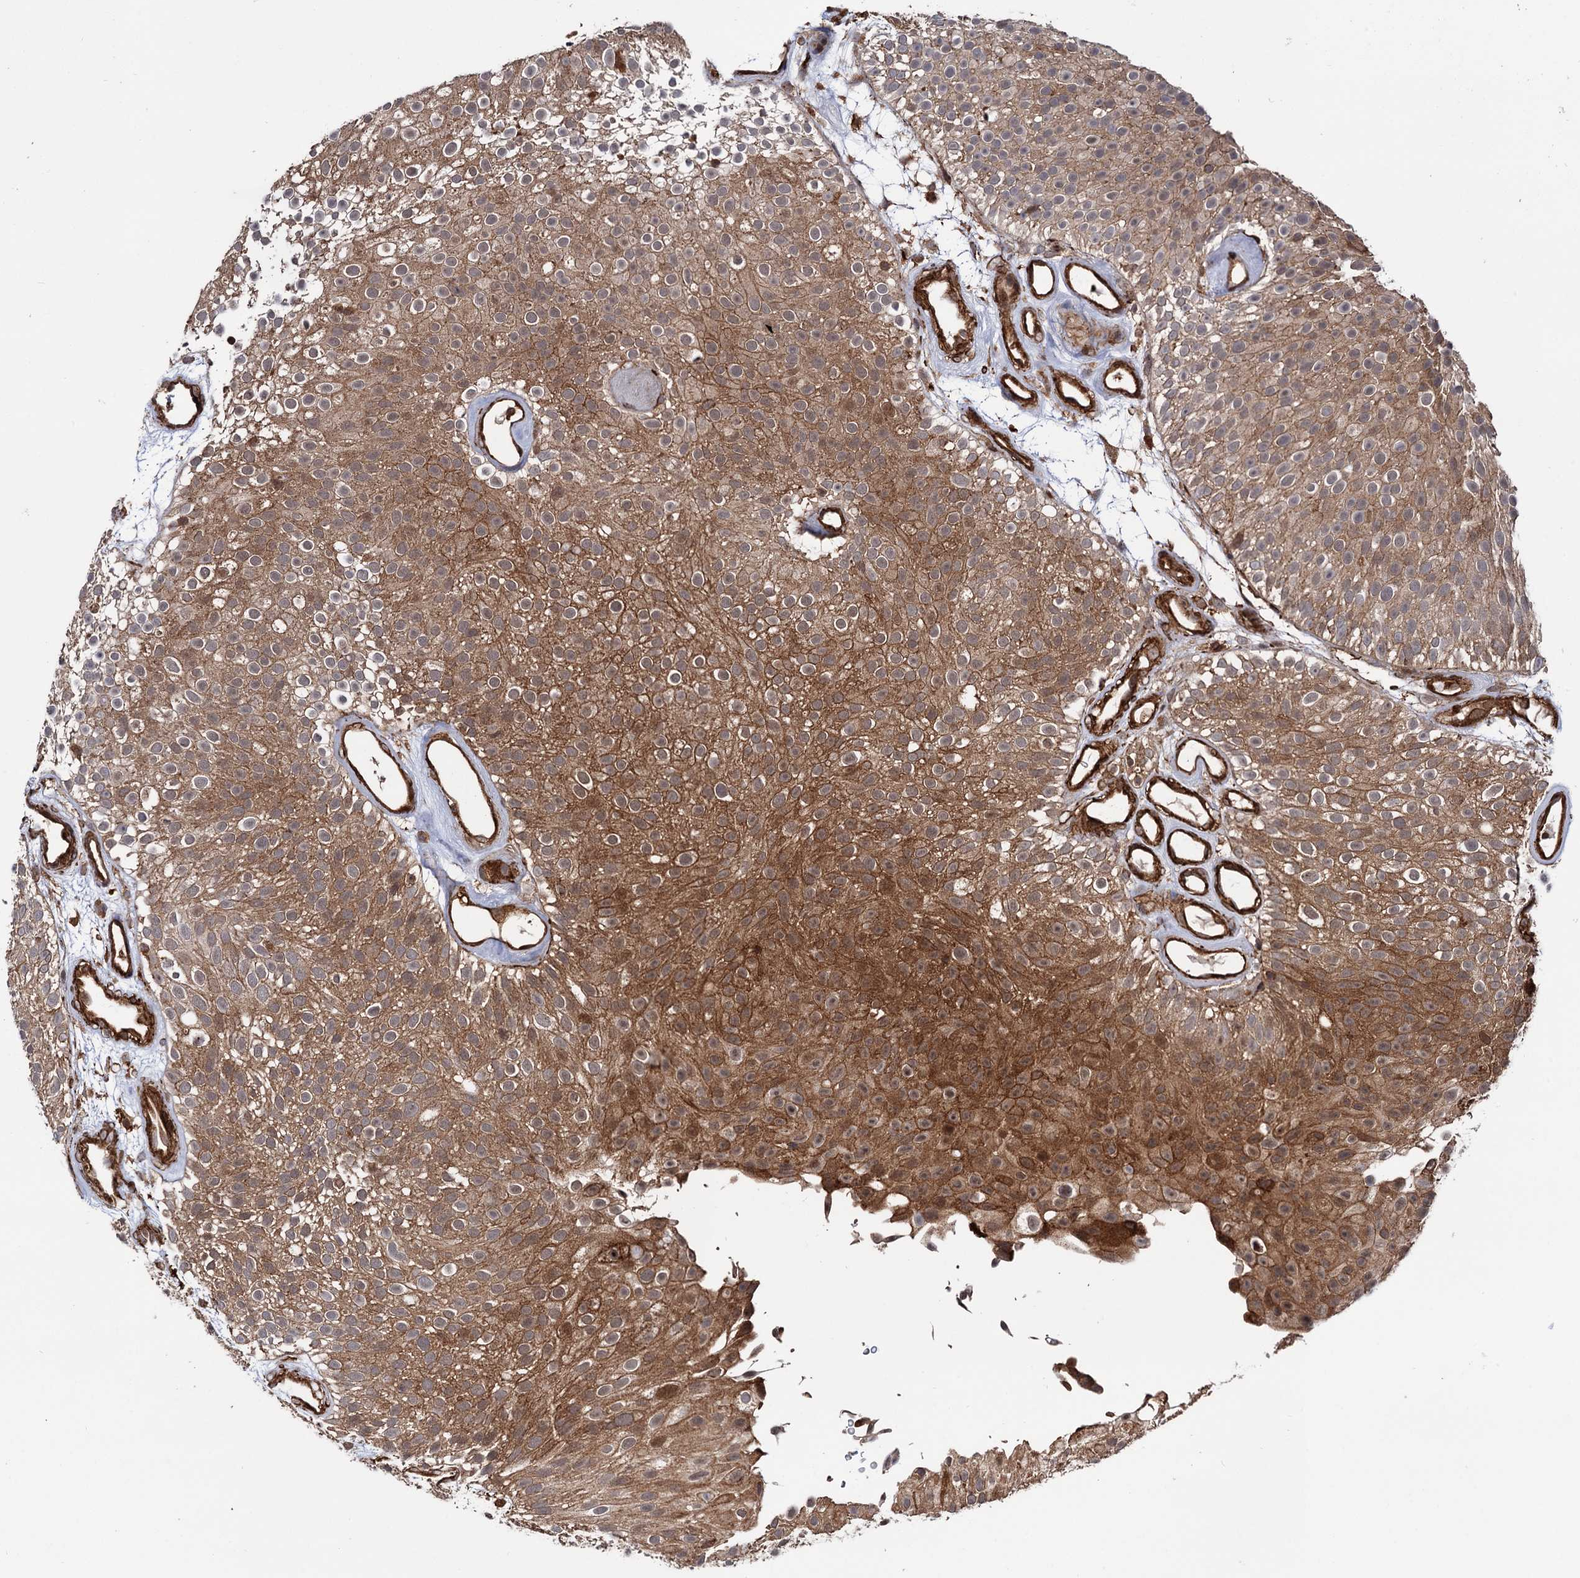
{"staining": {"intensity": "moderate", "quantity": ">75%", "location": "cytoplasmic/membranous"}, "tissue": "urothelial cancer", "cell_type": "Tumor cells", "image_type": "cancer", "snomed": [{"axis": "morphology", "description": "Urothelial carcinoma, Low grade"}, {"axis": "topography", "description": "Urinary bladder"}], "caption": "A brown stain highlights moderate cytoplasmic/membranous positivity of a protein in urothelial carcinoma (low-grade) tumor cells.", "gene": "ATP8B4", "patient": {"sex": "male", "age": 78}}